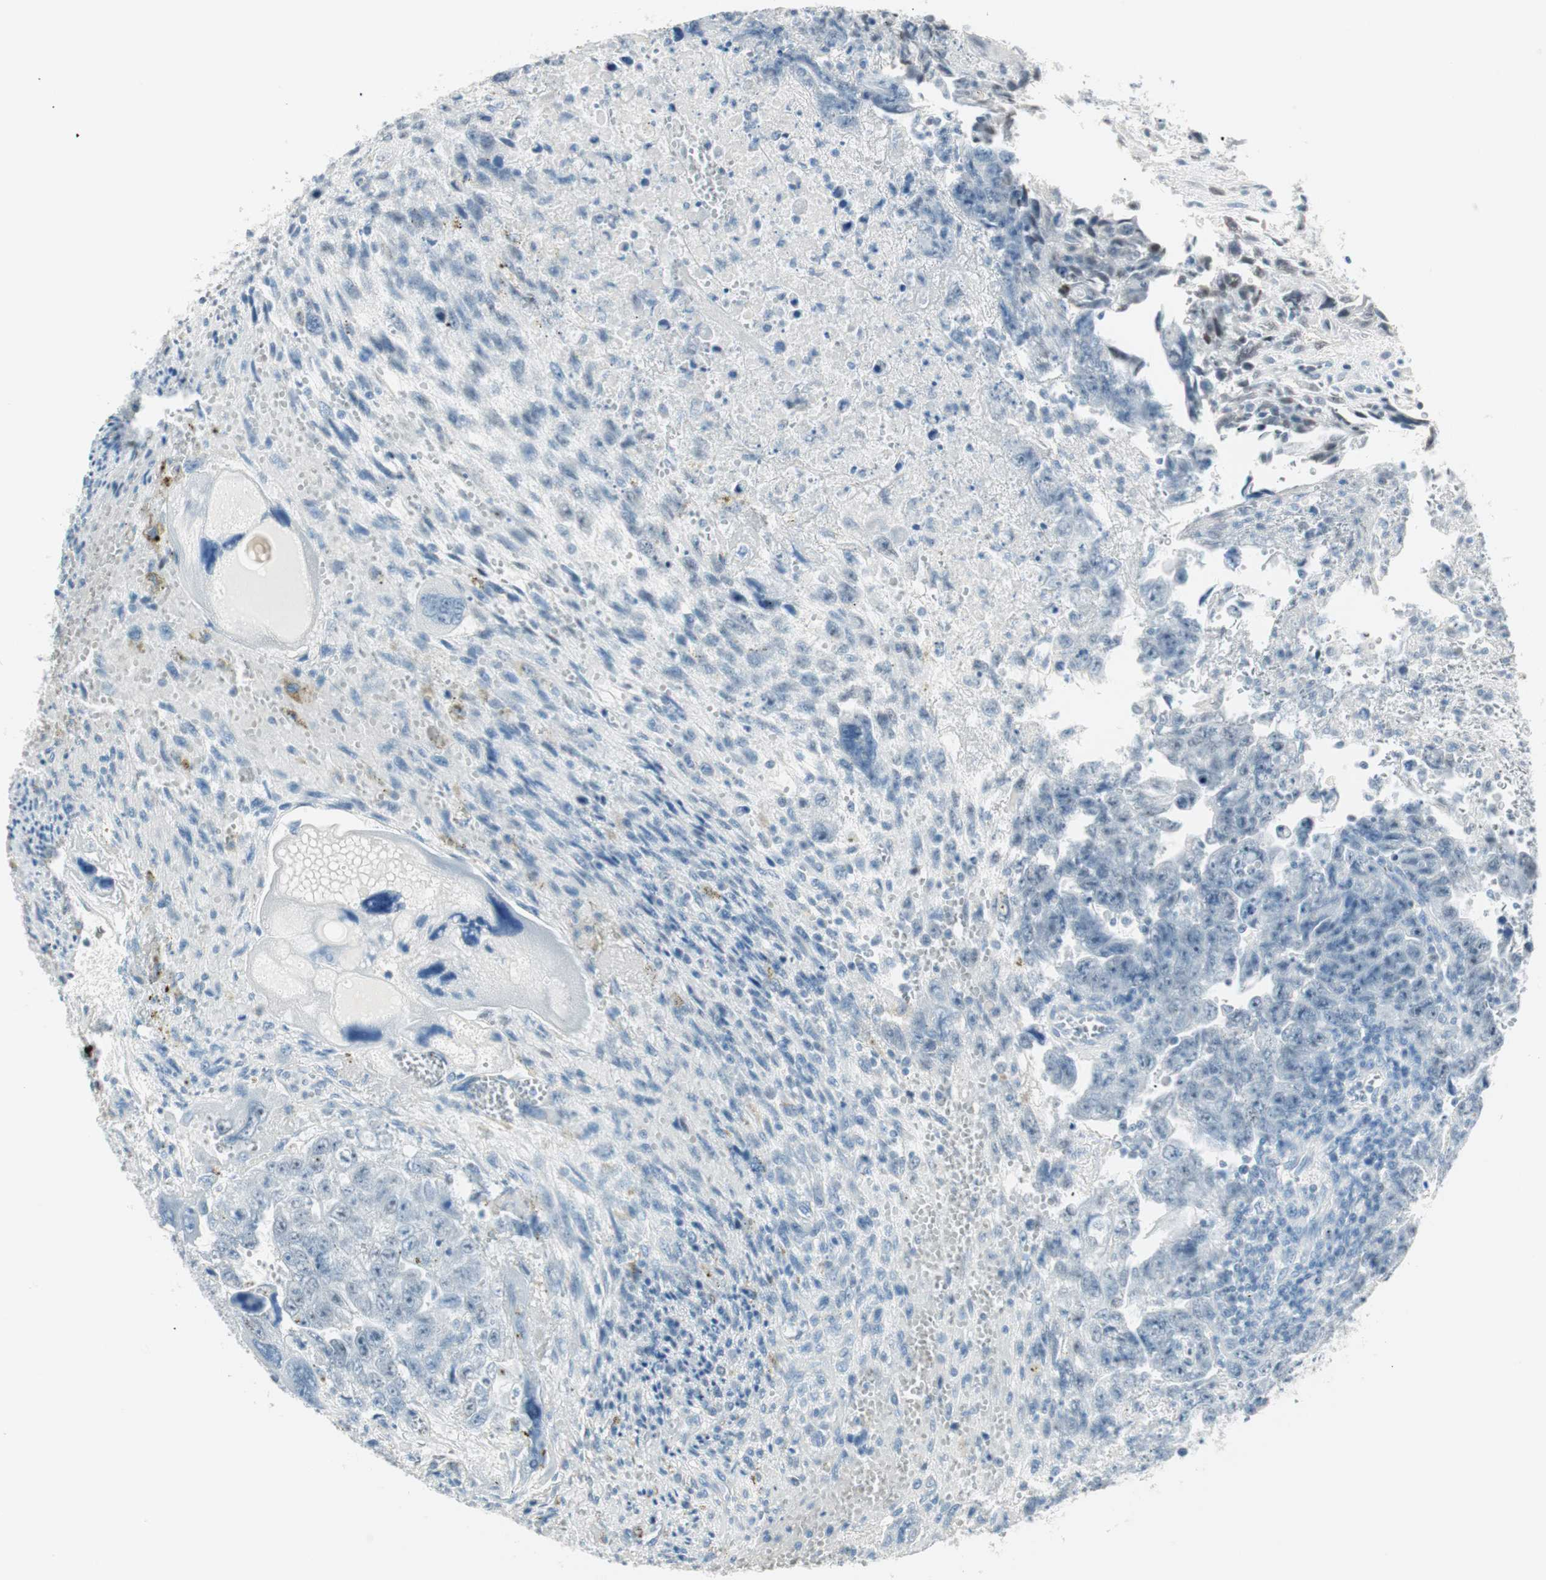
{"staining": {"intensity": "negative", "quantity": "none", "location": "none"}, "tissue": "testis cancer", "cell_type": "Tumor cells", "image_type": "cancer", "snomed": [{"axis": "morphology", "description": "Carcinoma, Embryonal, NOS"}, {"axis": "topography", "description": "Testis"}], "caption": "High magnification brightfield microscopy of testis cancer (embryonal carcinoma) stained with DAB (3,3'-diaminobenzidine) (brown) and counterstained with hematoxylin (blue): tumor cells show no significant expression. (Immunohistochemistry (ihc), brightfield microscopy, high magnification).", "gene": "HOXB13", "patient": {"sex": "male", "age": 28}}